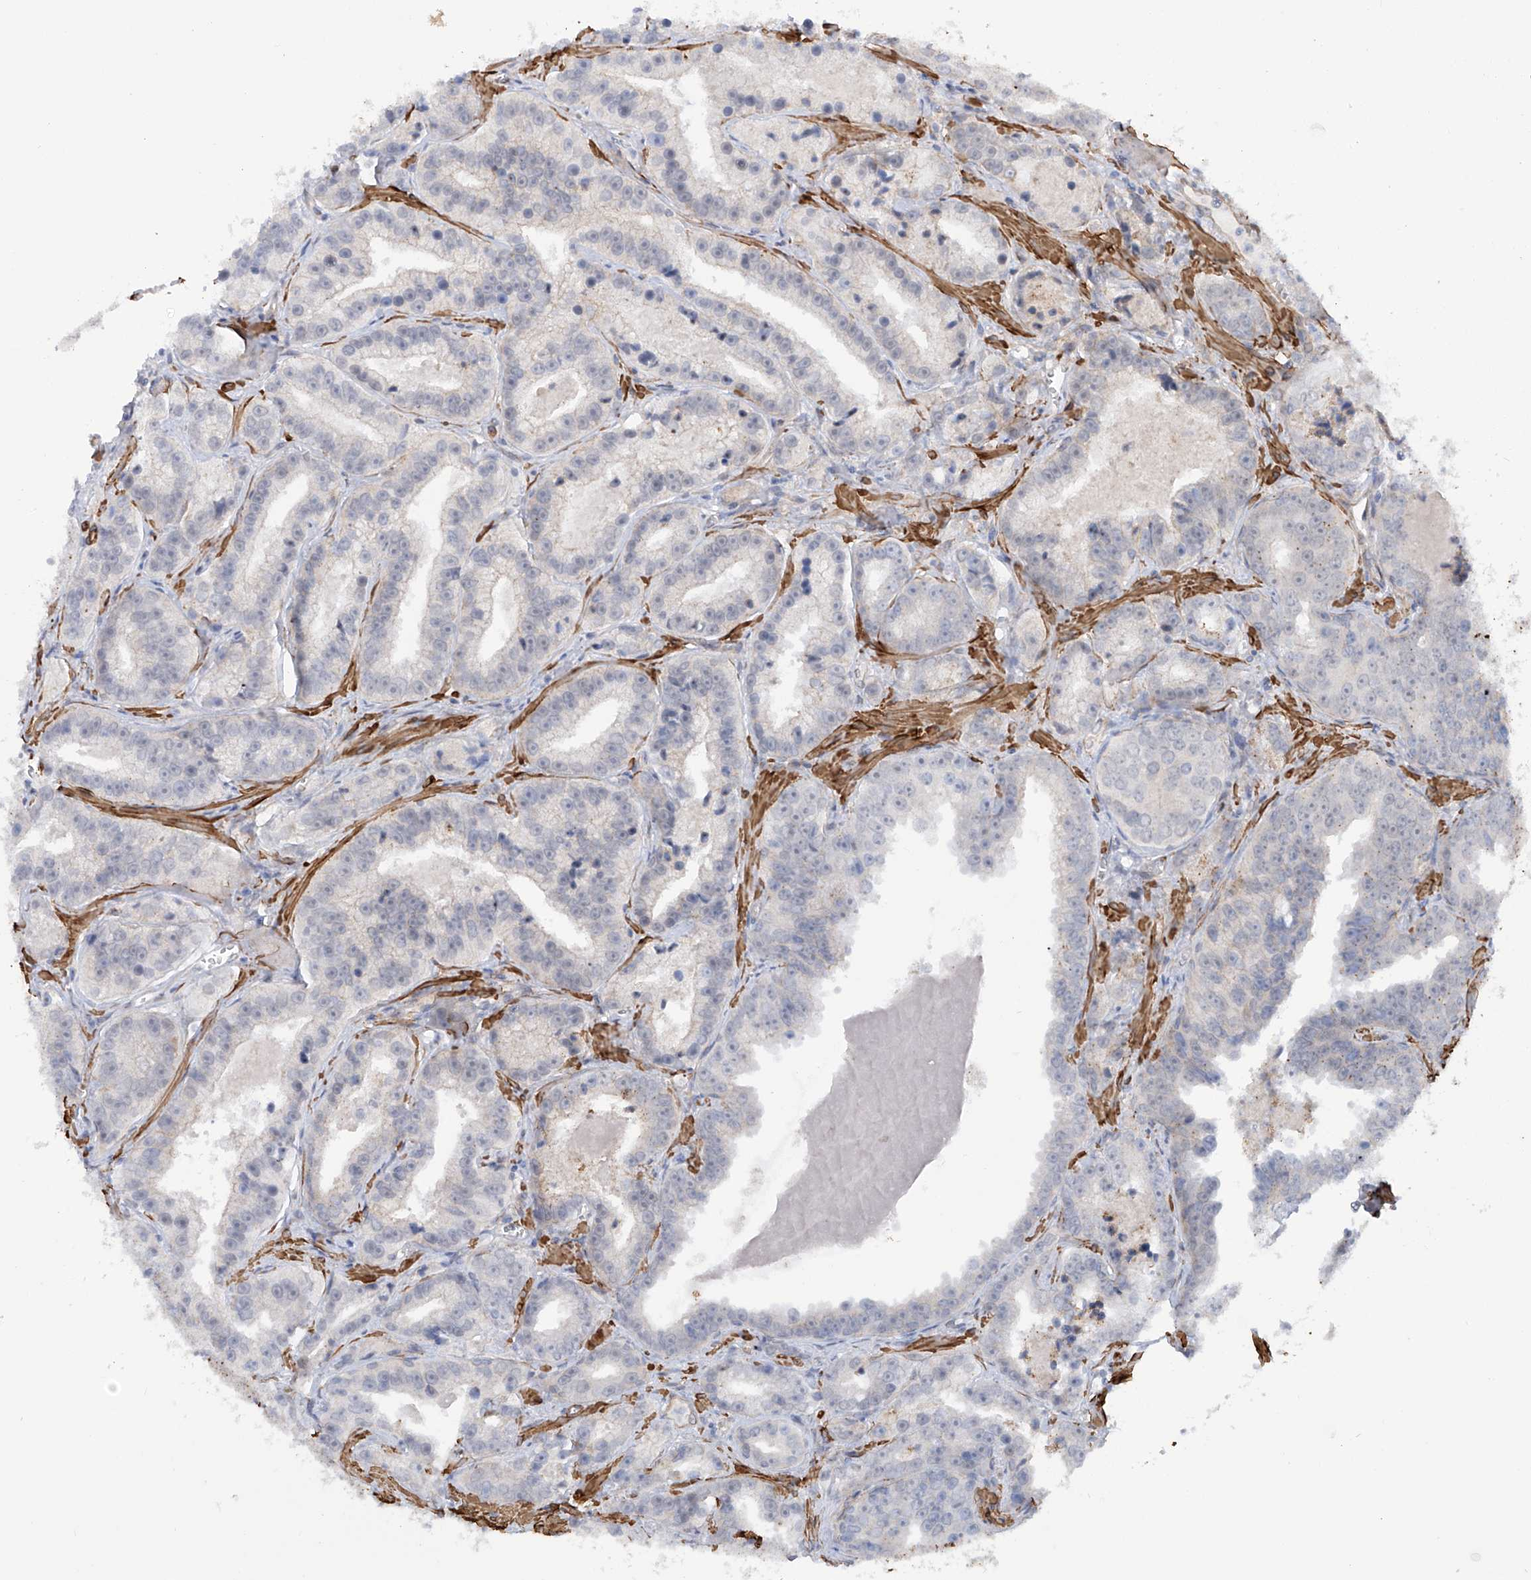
{"staining": {"intensity": "negative", "quantity": "none", "location": "none"}, "tissue": "prostate cancer", "cell_type": "Tumor cells", "image_type": "cancer", "snomed": [{"axis": "morphology", "description": "Adenocarcinoma, High grade"}, {"axis": "topography", "description": "Prostate"}], "caption": "Immunohistochemistry image of neoplastic tissue: high-grade adenocarcinoma (prostate) stained with DAB (3,3'-diaminobenzidine) shows no significant protein staining in tumor cells.", "gene": "ZNF490", "patient": {"sex": "male", "age": 62}}